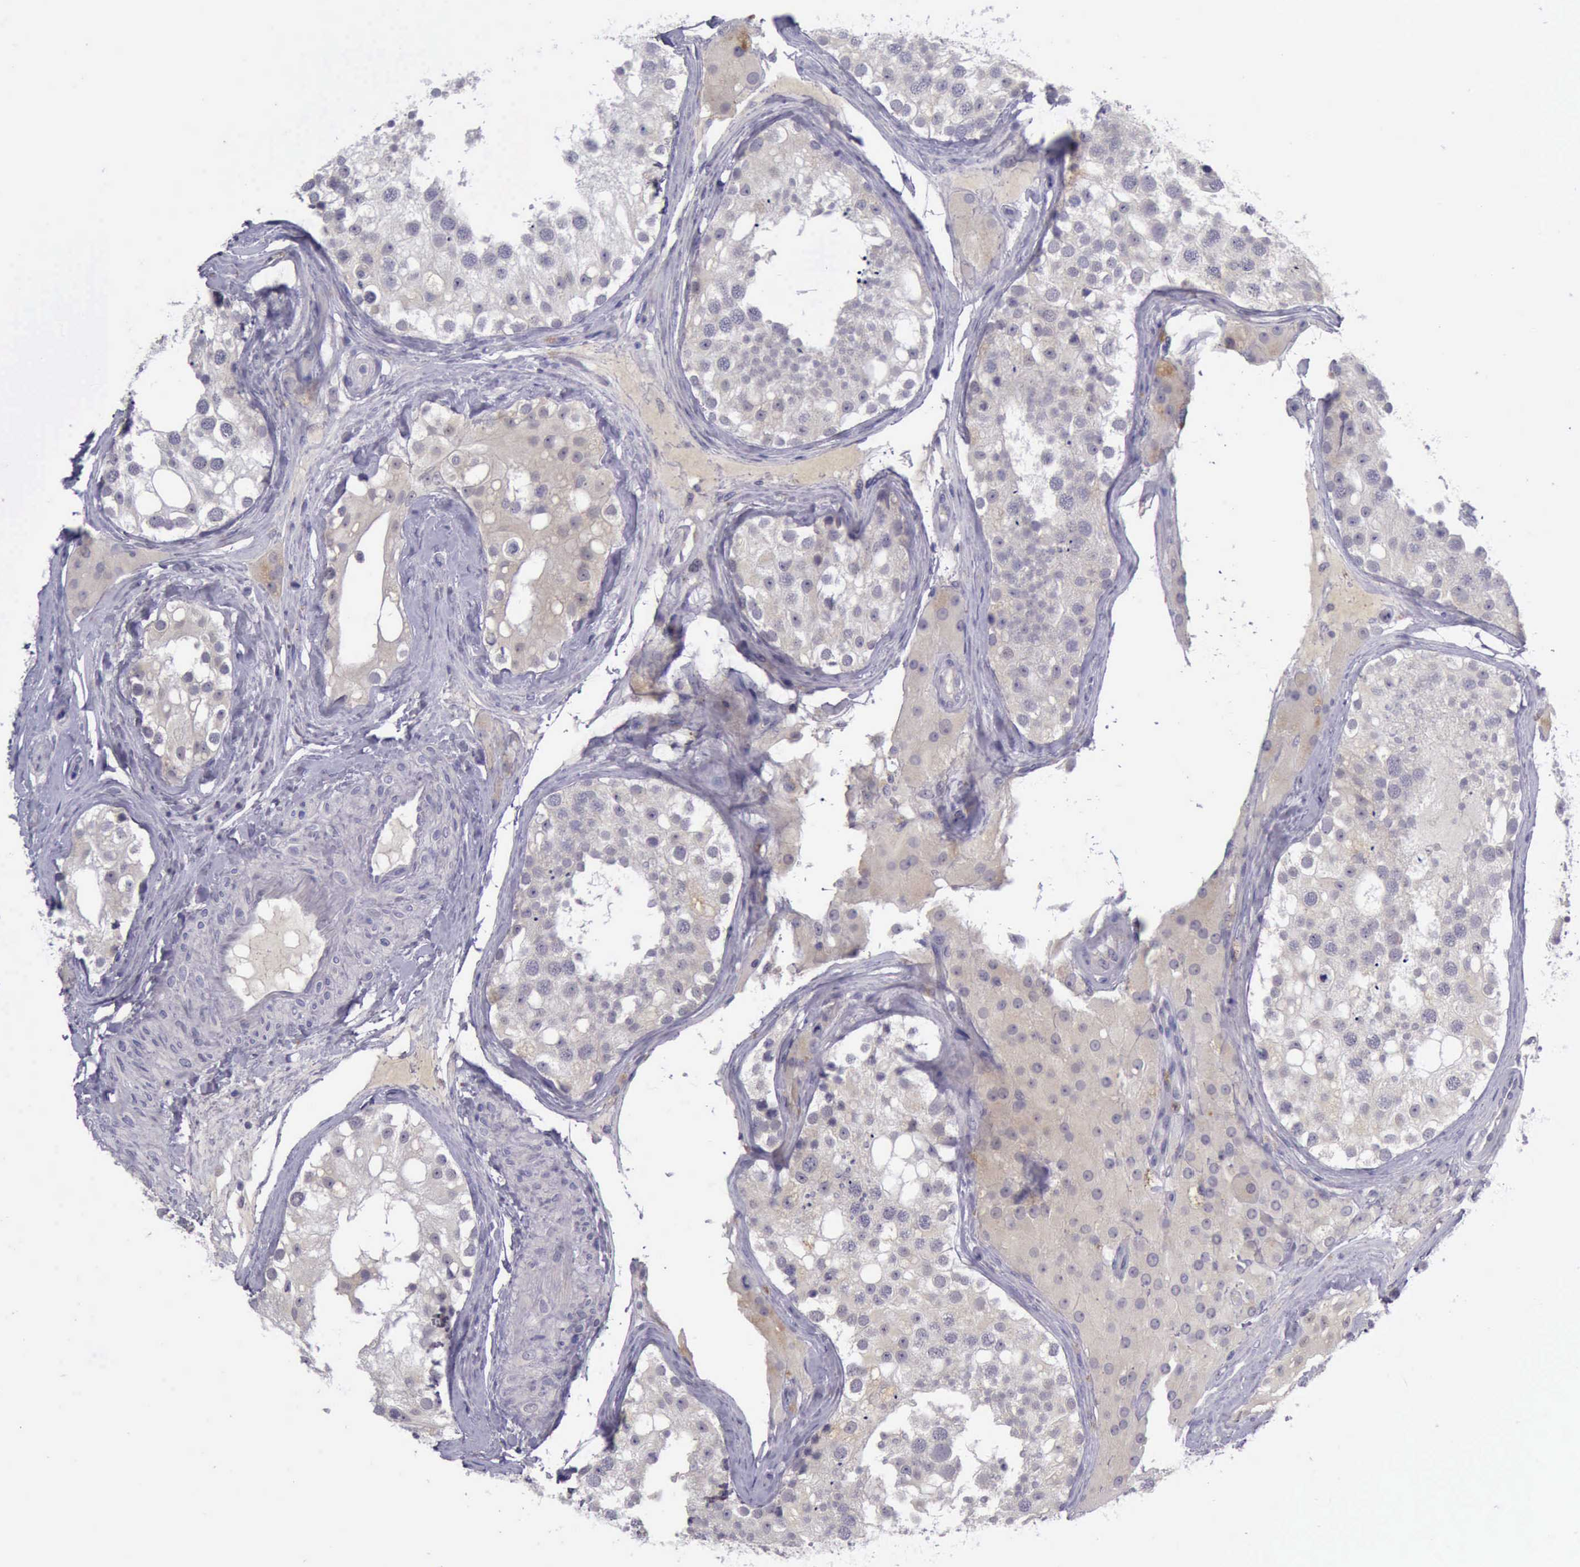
{"staining": {"intensity": "weak", "quantity": ">75%", "location": "cytoplasmic/membranous"}, "tissue": "testis", "cell_type": "Cells in seminiferous ducts", "image_type": "normal", "snomed": [{"axis": "morphology", "description": "Normal tissue, NOS"}, {"axis": "topography", "description": "Testis"}], "caption": "High-magnification brightfield microscopy of unremarkable testis stained with DAB (brown) and counterstained with hematoxylin (blue). cells in seminiferous ducts exhibit weak cytoplasmic/membranous positivity is present in approximately>75% of cells.", "gene": "ARNT2", "patient": {"sex": "male", "age": 68}}